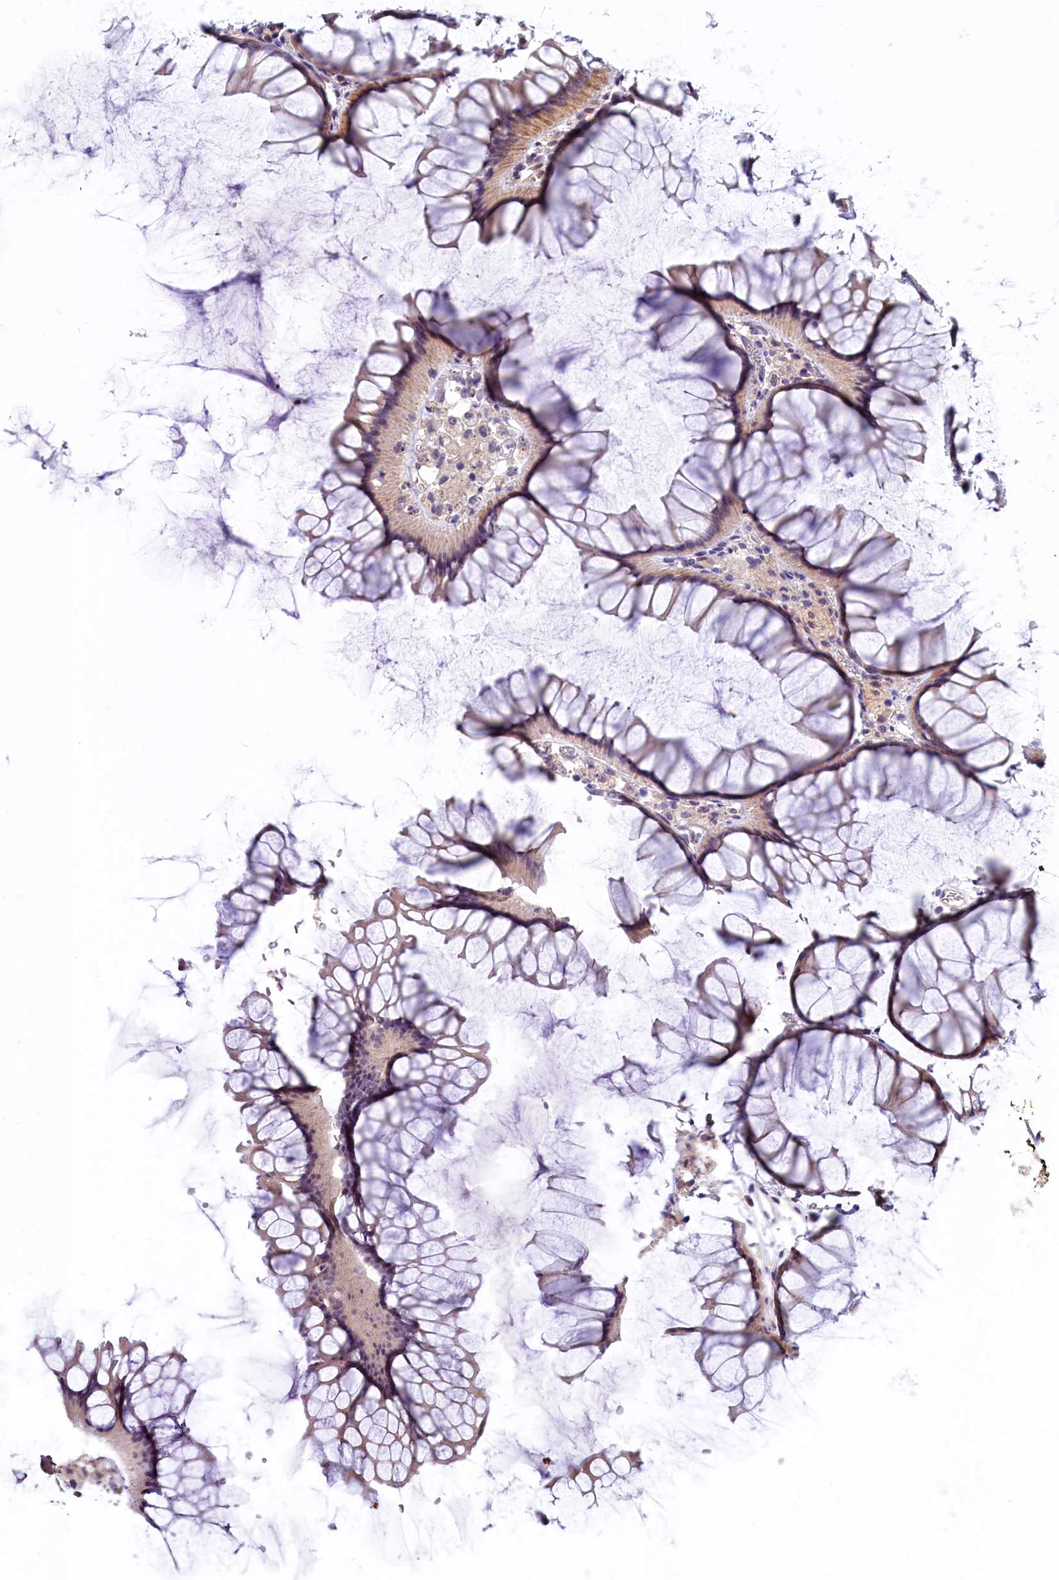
{"staining": {"intensity": "moderate", "quantity": ">75%", "location": "cytoplasmic/membranous"}, "tissue": "colon", "cell_type": "Glandular cells", "image_type": "normal", "snomed": [{"axis": "morphology", "description": "Normal tissue, NOS"}, {"axis": "topography", "description": "Colon"}], "caption": "Protein expression analysis of normal human colon reveals moderate cytoplasmic/membranous positivity in approximately >75% of glandular cells. The protein of interest is shown in brown color, while the nuclei are stained blue.", "gene": "SLC39A6", "patient": {"sex": "female", "age": 82}}